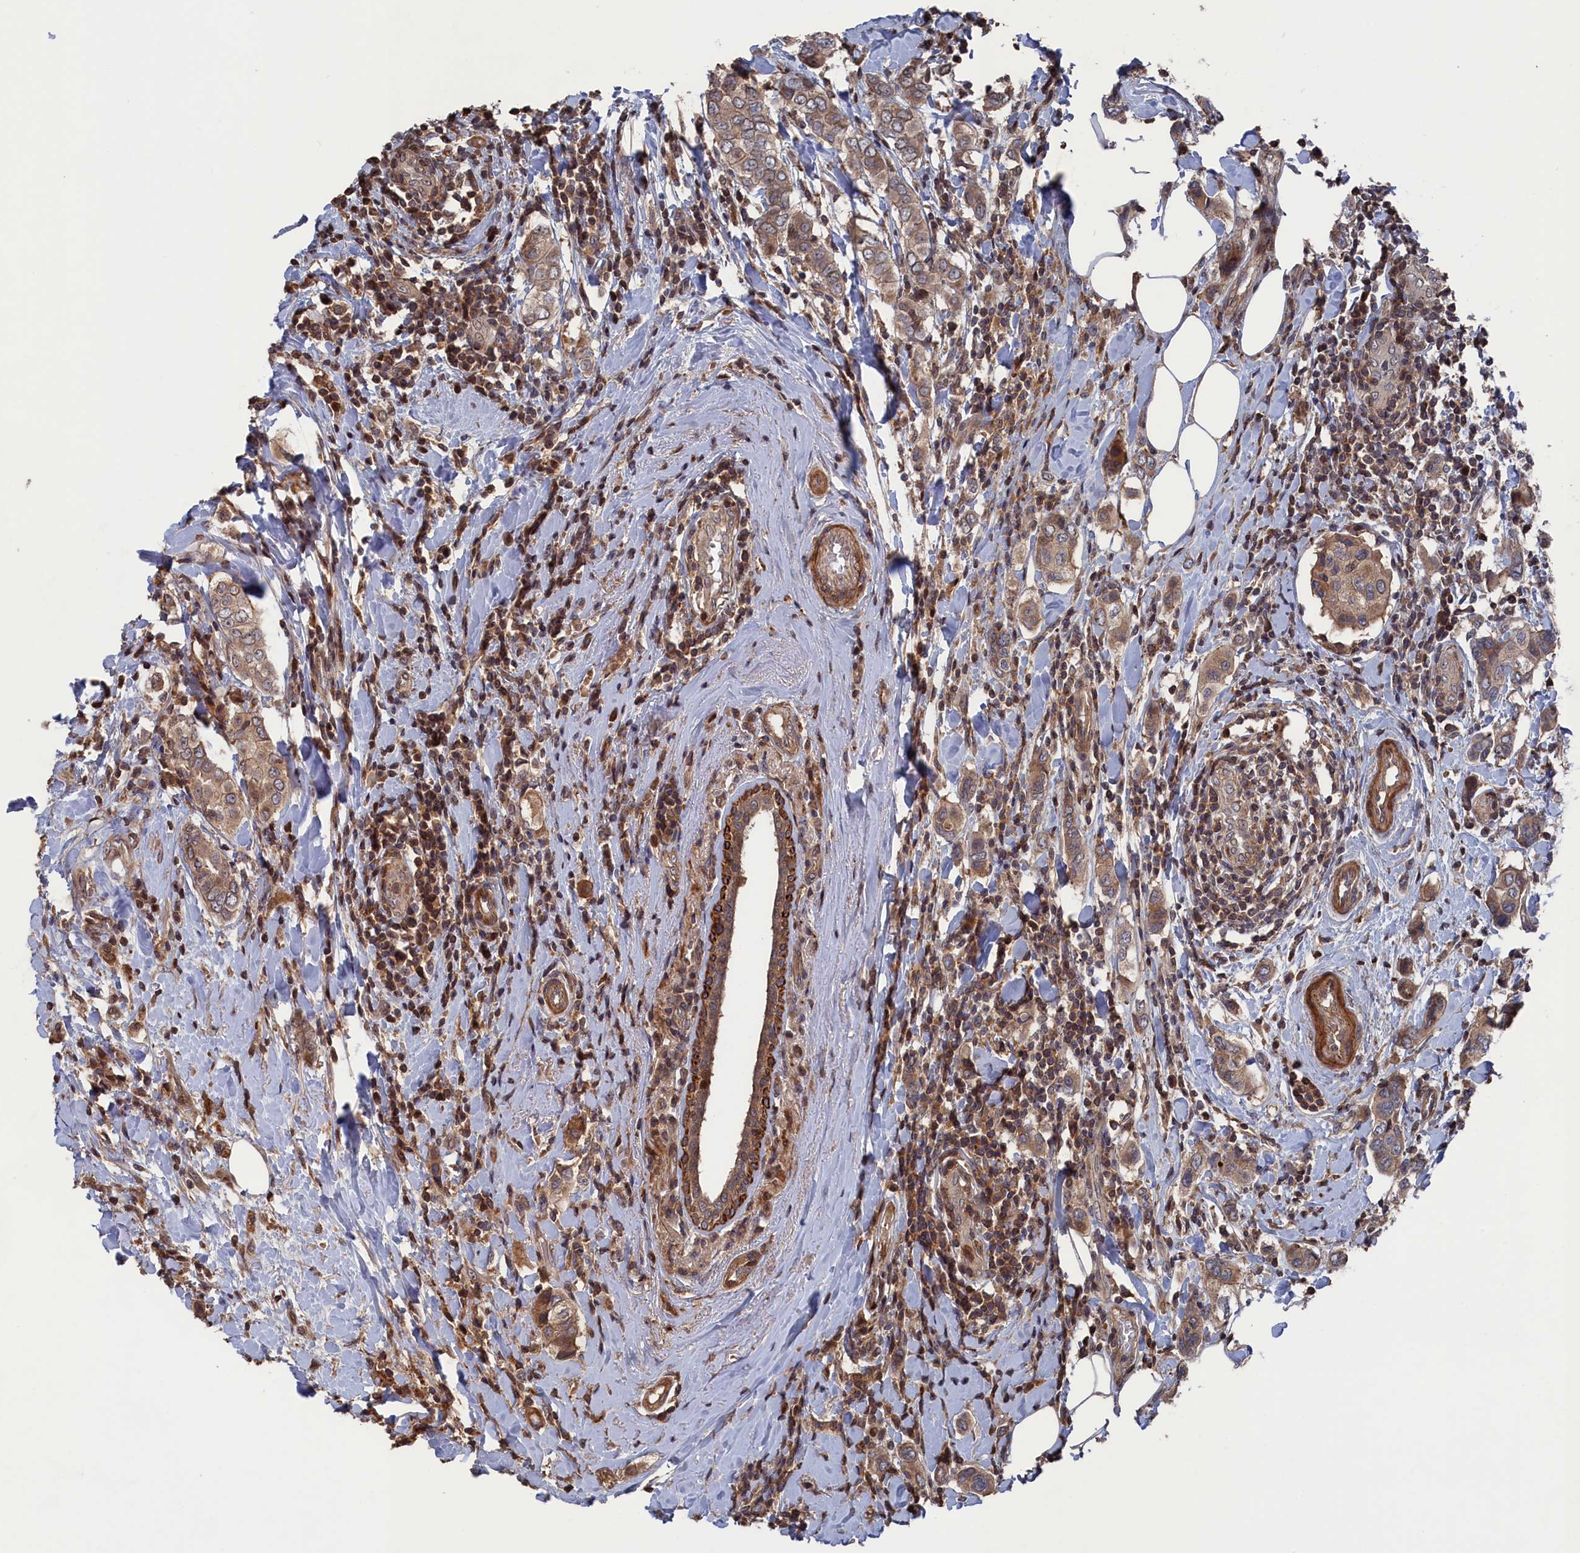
{"staining": {"intensity": "moderate", "quantity": ">75%", "location": "cytoplasmic/membranous"}, "tissue": "breast cancer", "cell_type": "Tumor cells", "image_type": "cancer", "snomed": [{"axis": "morphology", "description": "Lobular carcinoma"}, {"axis": "topography", "description": "Breast"}], "caption": "This histopathology image displays immunohistochemistry staining of breast cancer (lobular carcinoma), with medium moderate cytoplasmic/membranous positivity in about >75% of tumor cells.", "gene": "PLA2G15", "patient": {"sex": "female", "age": 51}}